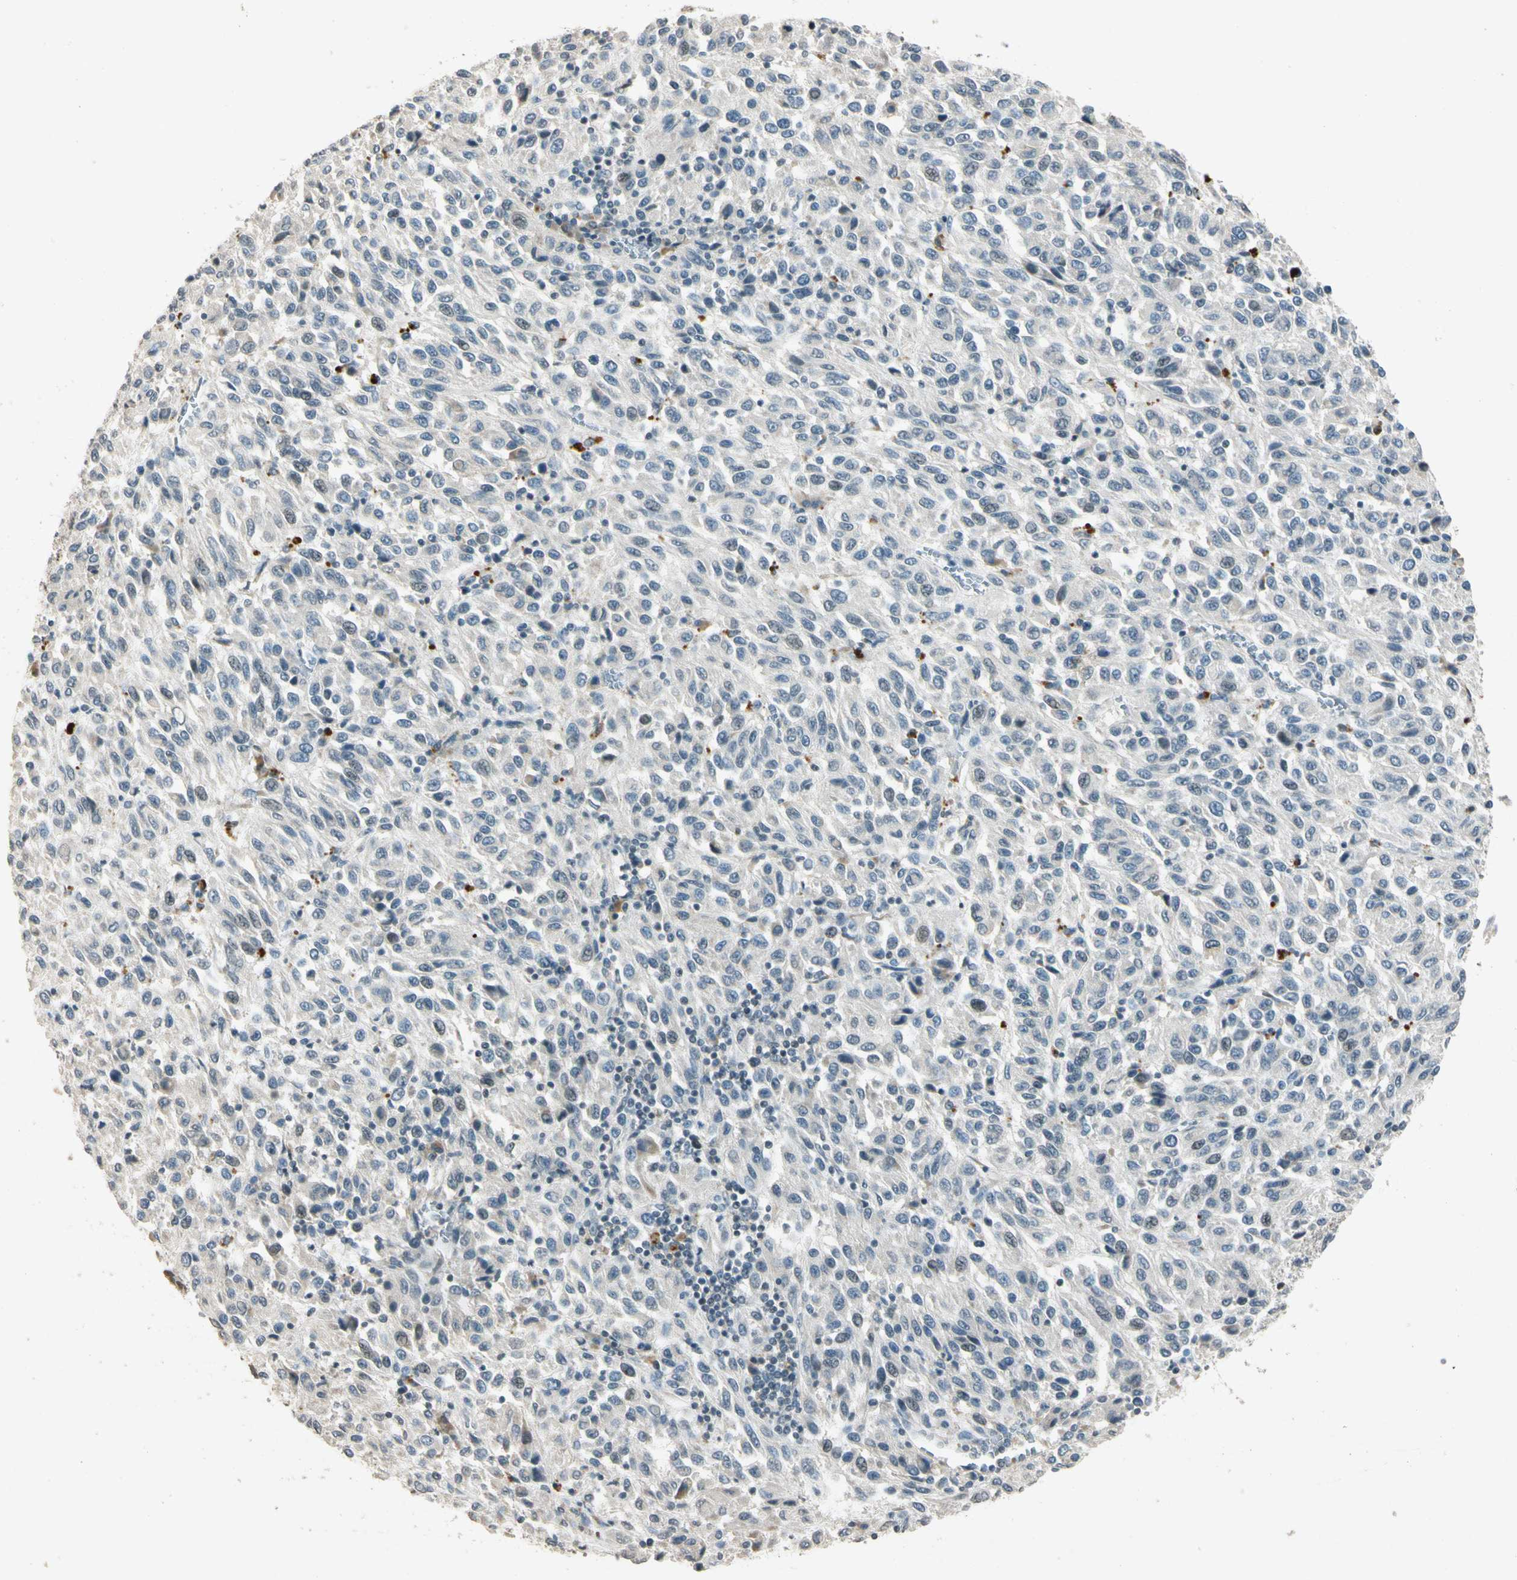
{"staining": {"intensity": "weak", "quantity": "<25%", "location": "cytoplasmic/membranous,nuclear"}, "tissue": "melanoma", "cell_type": "Tumor cells", "image_type": "cancer", "snomed": [{"axis": "morphology", "description": "Malignant melanoma, Metastatic site"}, {"axis": "topography", "description": "Lung"}], "caption": "Human malignant melanoma (metastatic site) stained for a protein using immunohistochemistry shows no positivity in tumor cells.", "gene": "ZBTB4", "patient": {"sex": "male", "age": 64}}